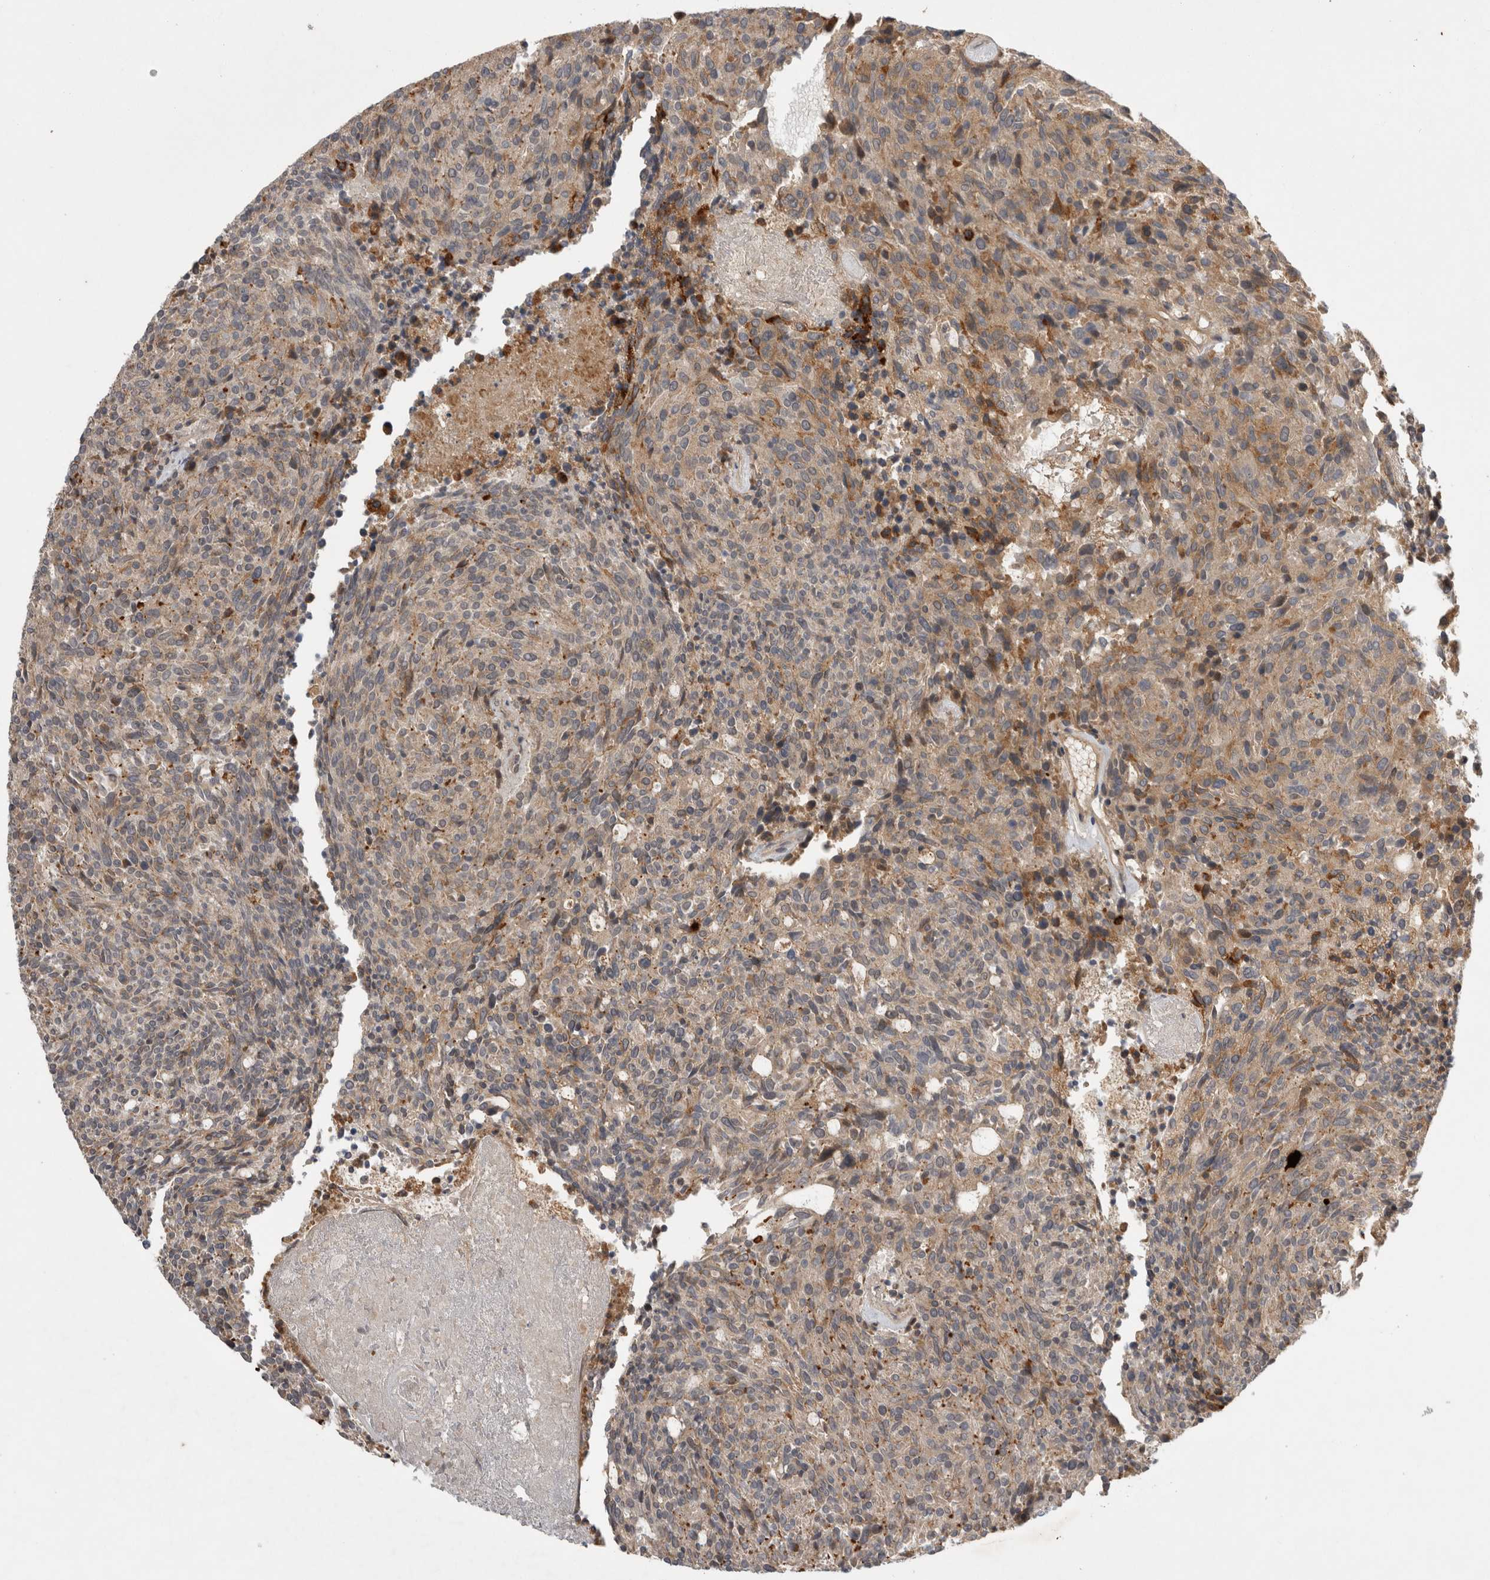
{"staining": {"intensity": "moderate", "quantity": "25%-75%", "location": "cytoplasmic/membranous"}, "tissue": "carcinoid", "cell_type": "Tumor cells", "image_type": "cancer", "snomed": [{"axis": "morphology", "description": "Carcinoid, malignant, NOS"}, {"axis": "topography", "description": "Pancreas"}], "caption": "Tumor cells reveal medium levels of moderate cytoplasmic/membranous positivity in approximately 25%-75% of cells in carcinoid (malignant).", "gene": "KCNIP1", "patient": {"sex": "female", "age": 54}}